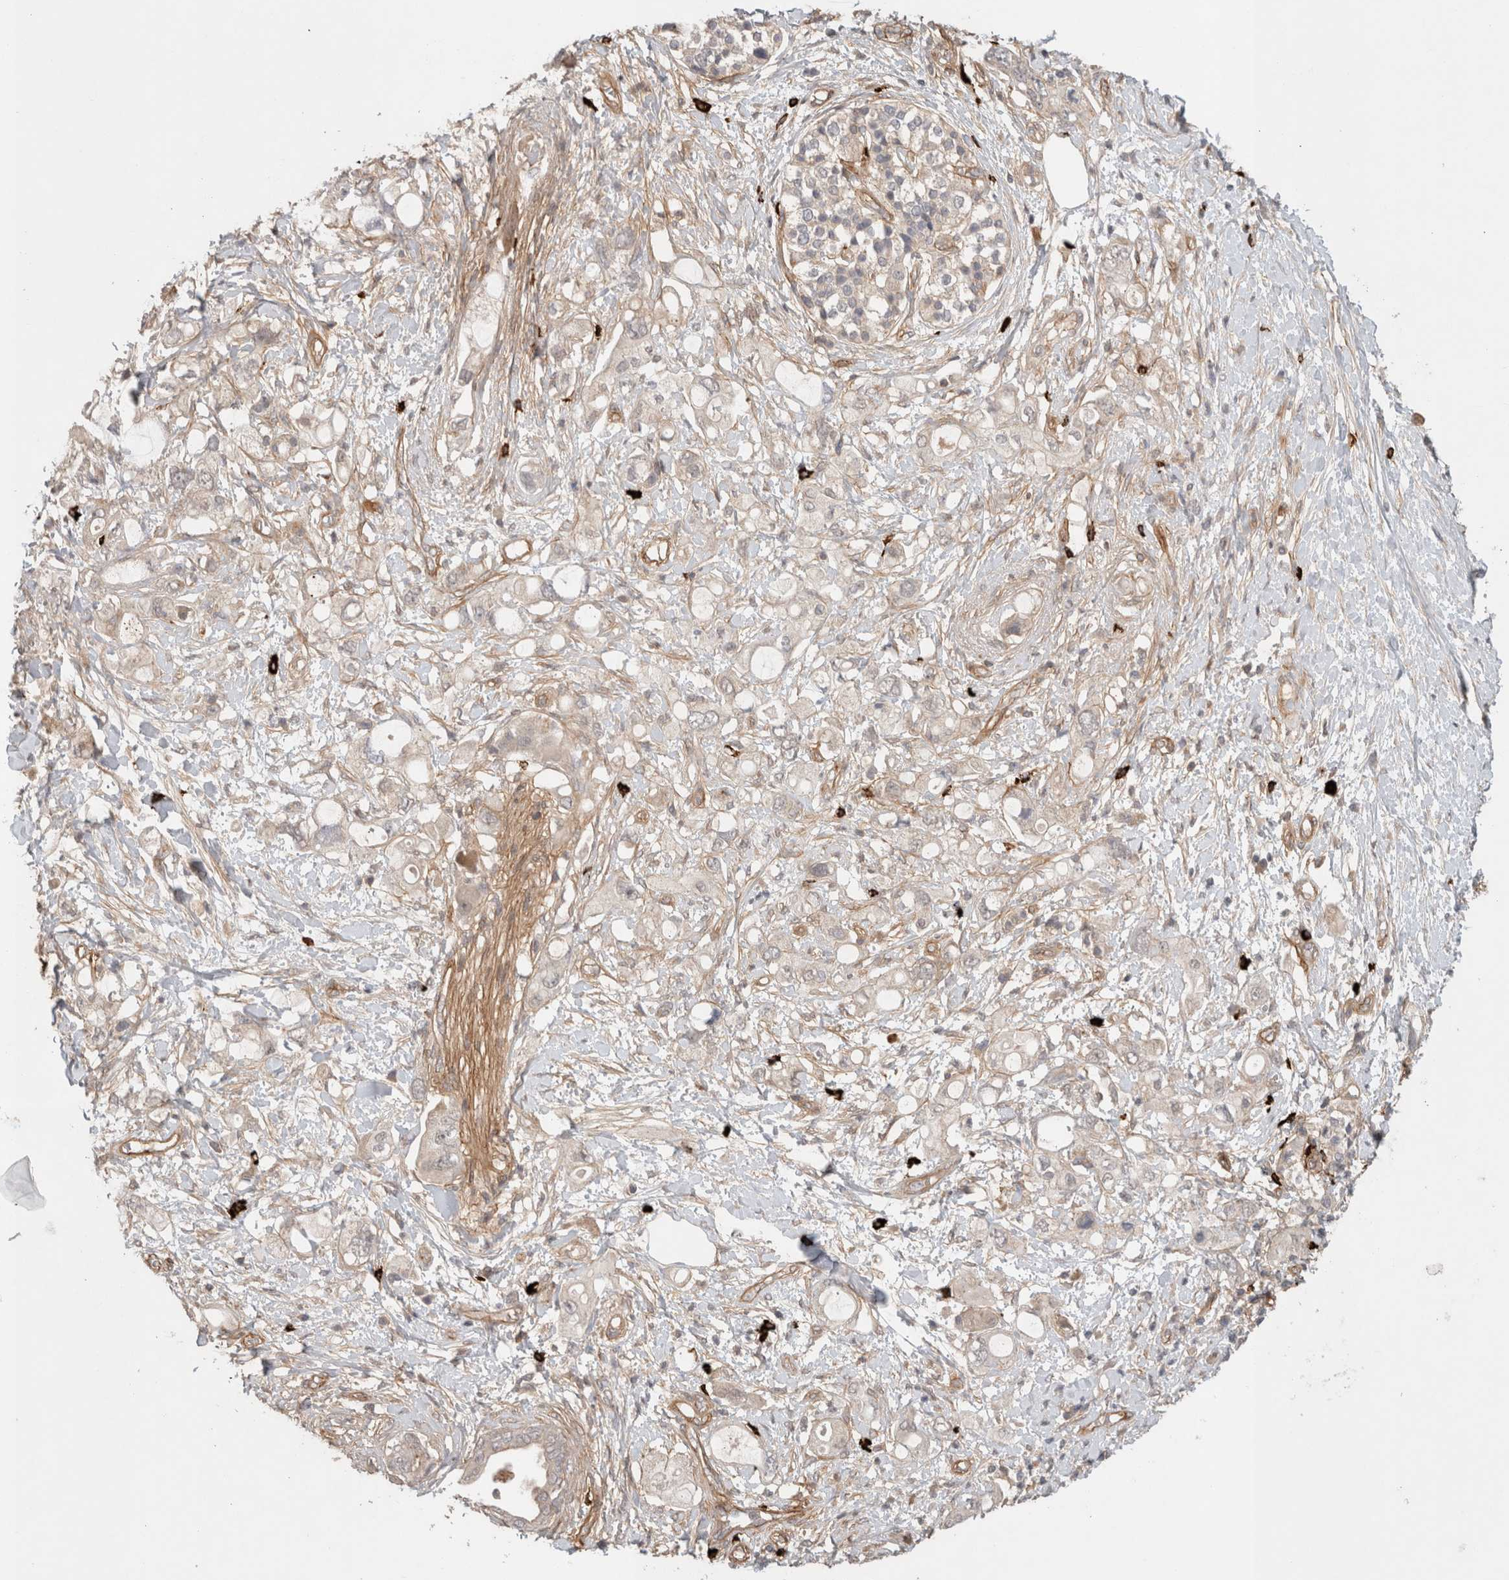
{"staining": {"intensity": "negative", "quantity": "none", "location": "none"}, "tissue": "pancreatic cancer", "cell_type": "Tumor cells", "image_type": "cancer", "snomed": [{"axis": "morphology", "description": "Adenocarcinoma, NOS"}, {"axis": "topography", "description": "Pancreas"}], "caption": "An image of human pancreatic adenocarcinoma is negative for staining in tumor cells. (Brightfield microscopy of DAB (3,3'-diaminobenzidine) IHC at high magnification).", "gene": "HSPG2", "patient": {"sex": "female", "age": 56}}